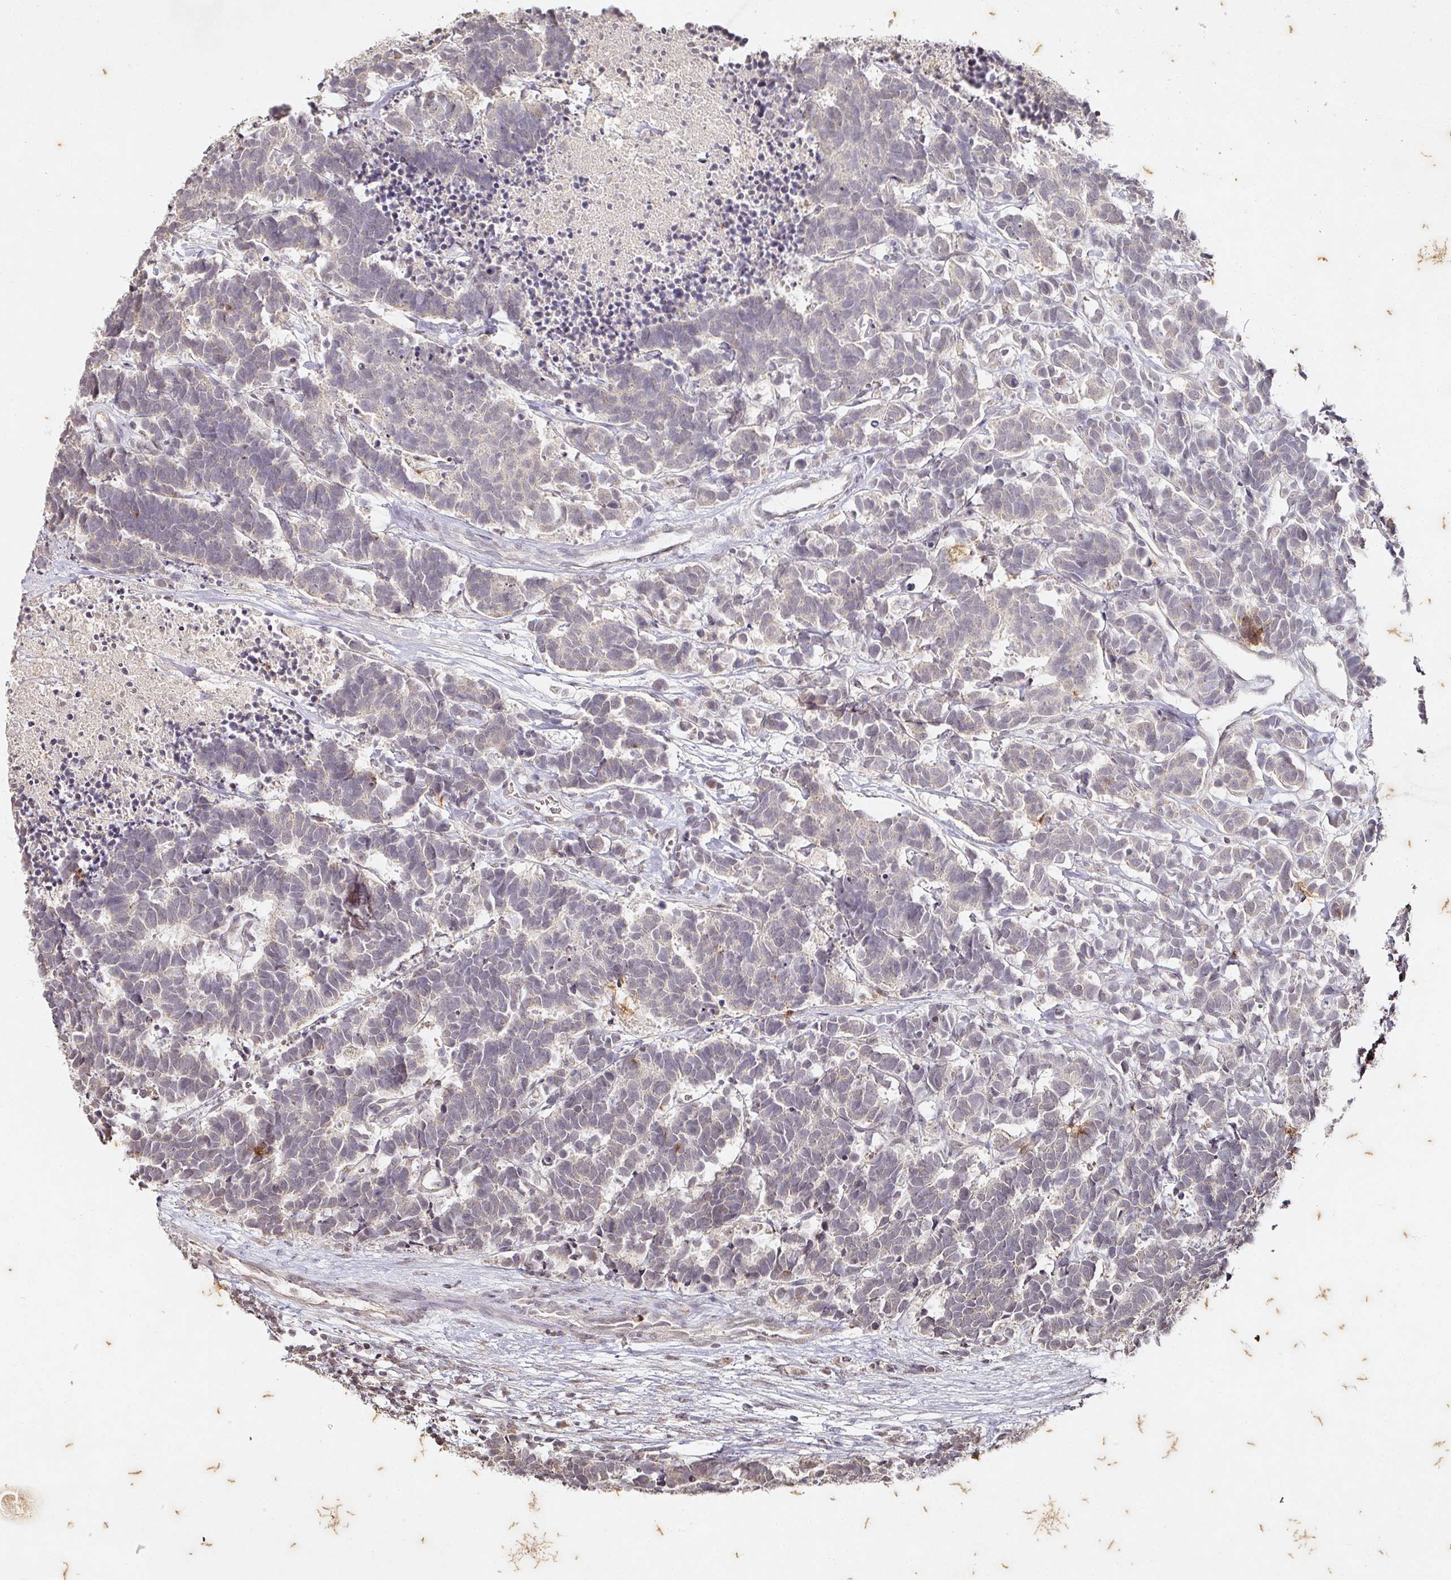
{"staining": {"intensity": "negative", "quantity": "none", "location": "none"}, "tissue": "carcinoid", "cell_type": "Tumor cells", "image_type": "cancer", "snomed": [{"axis": "morphology", "description": "Carcinoma, NOS"}, {"axis": "morphology", "description": "Carcinoid, malignant, NOS"}, {"axis": "topography", "description": "Urinary bladder"}], "caption": "Immunohistochemistry histopathology image of neoplastic tissue: carcinoid stained with DAB exhibits no significant protein positivity in tumor cells.", "gene": "CAPN5", "patient": {"sex": "male", "age": 57}}